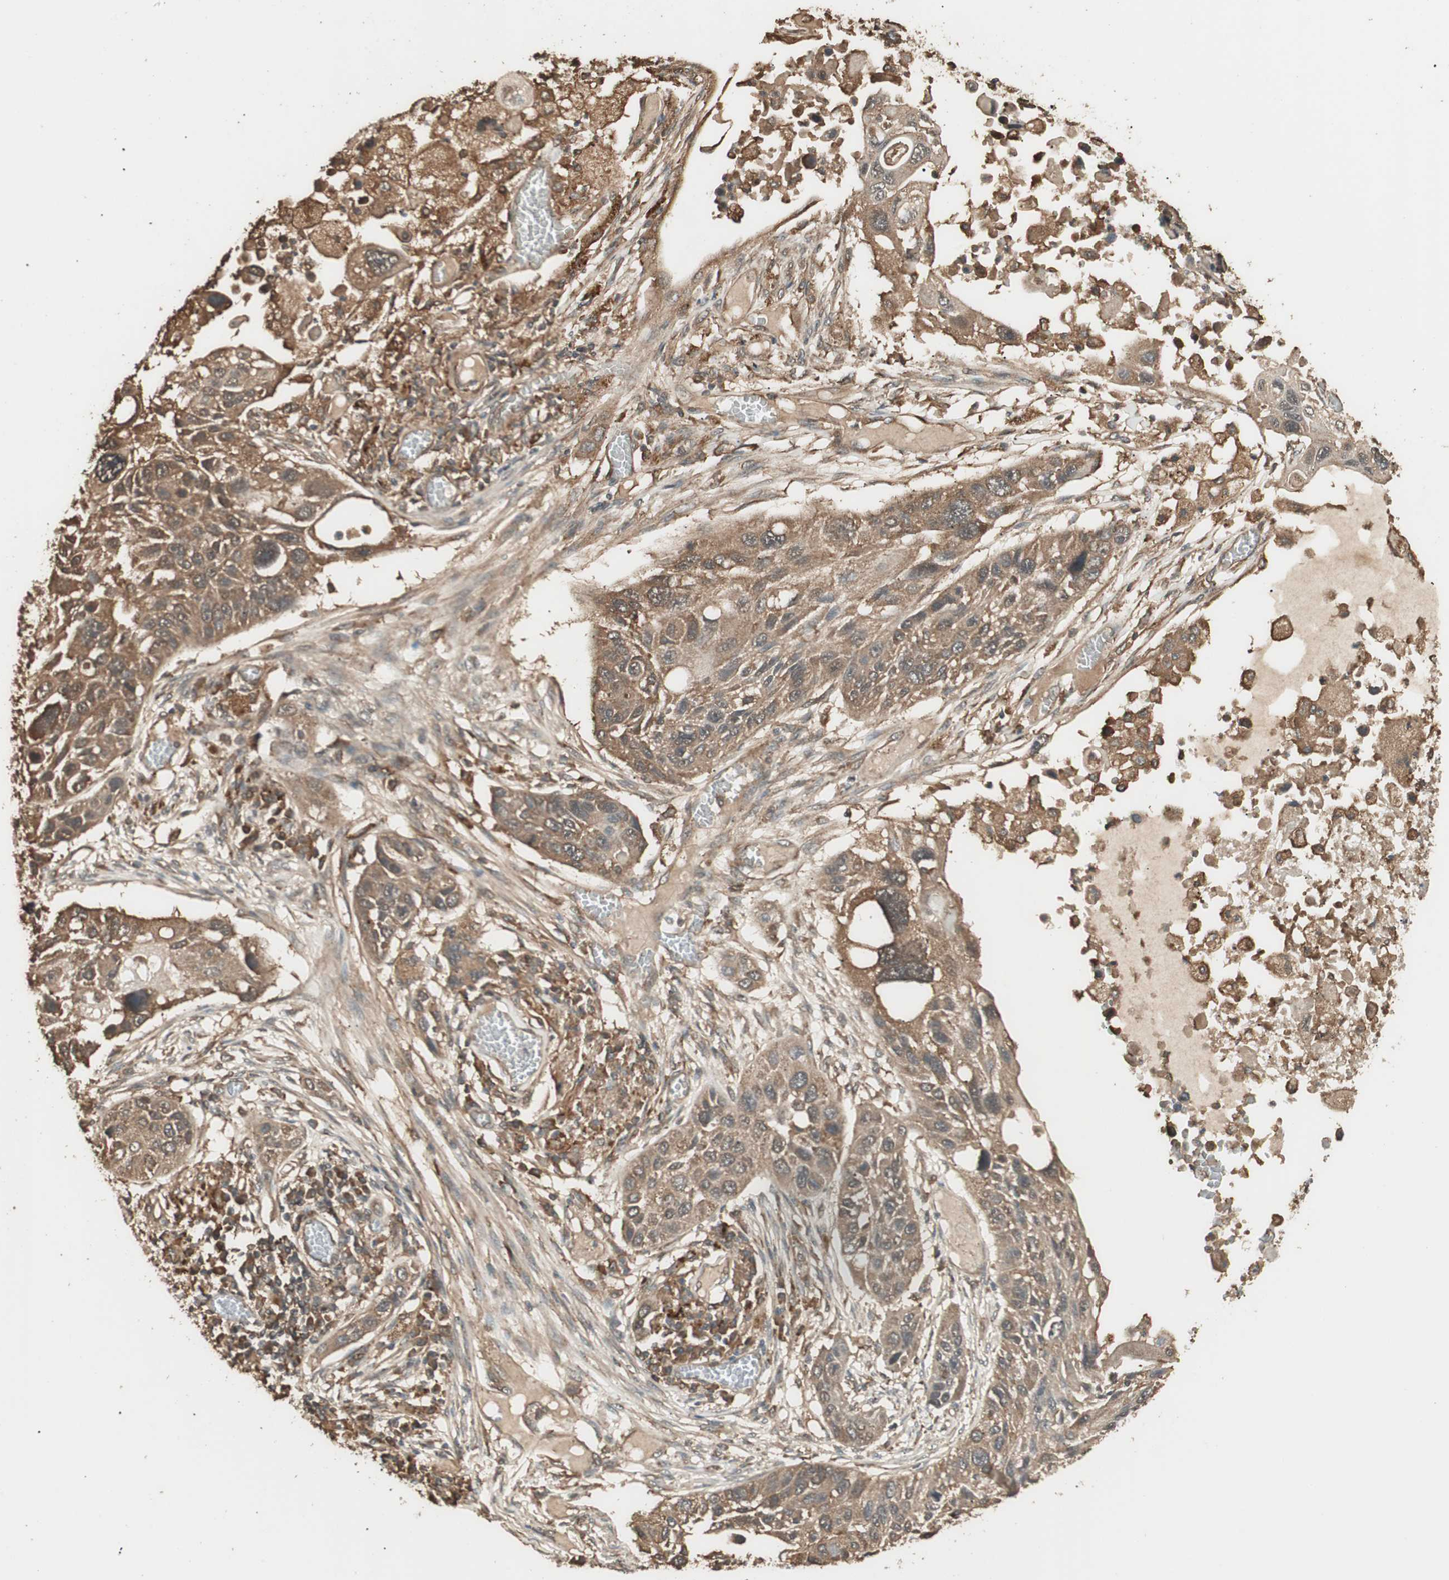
{"staining": {"intensity": "moderate", "quantity": ">75%", "location": "cytoplasmic/membranous"}, "tissue": "lung cancer", "cell_type": "Tumor cells", "image_type": "cancer", "snomed": [{"axis": "morphology", "description": "Squamous cell carcinoma, NOS"}, {"axis": "topography", "description": "Lung"}], "caption": "Lung squamous cell carcinoma stained with a protein marker shows moderate staining in tumor cells.", "gene": "CCN4", "patient": {"sex": "male", "age": 71}}